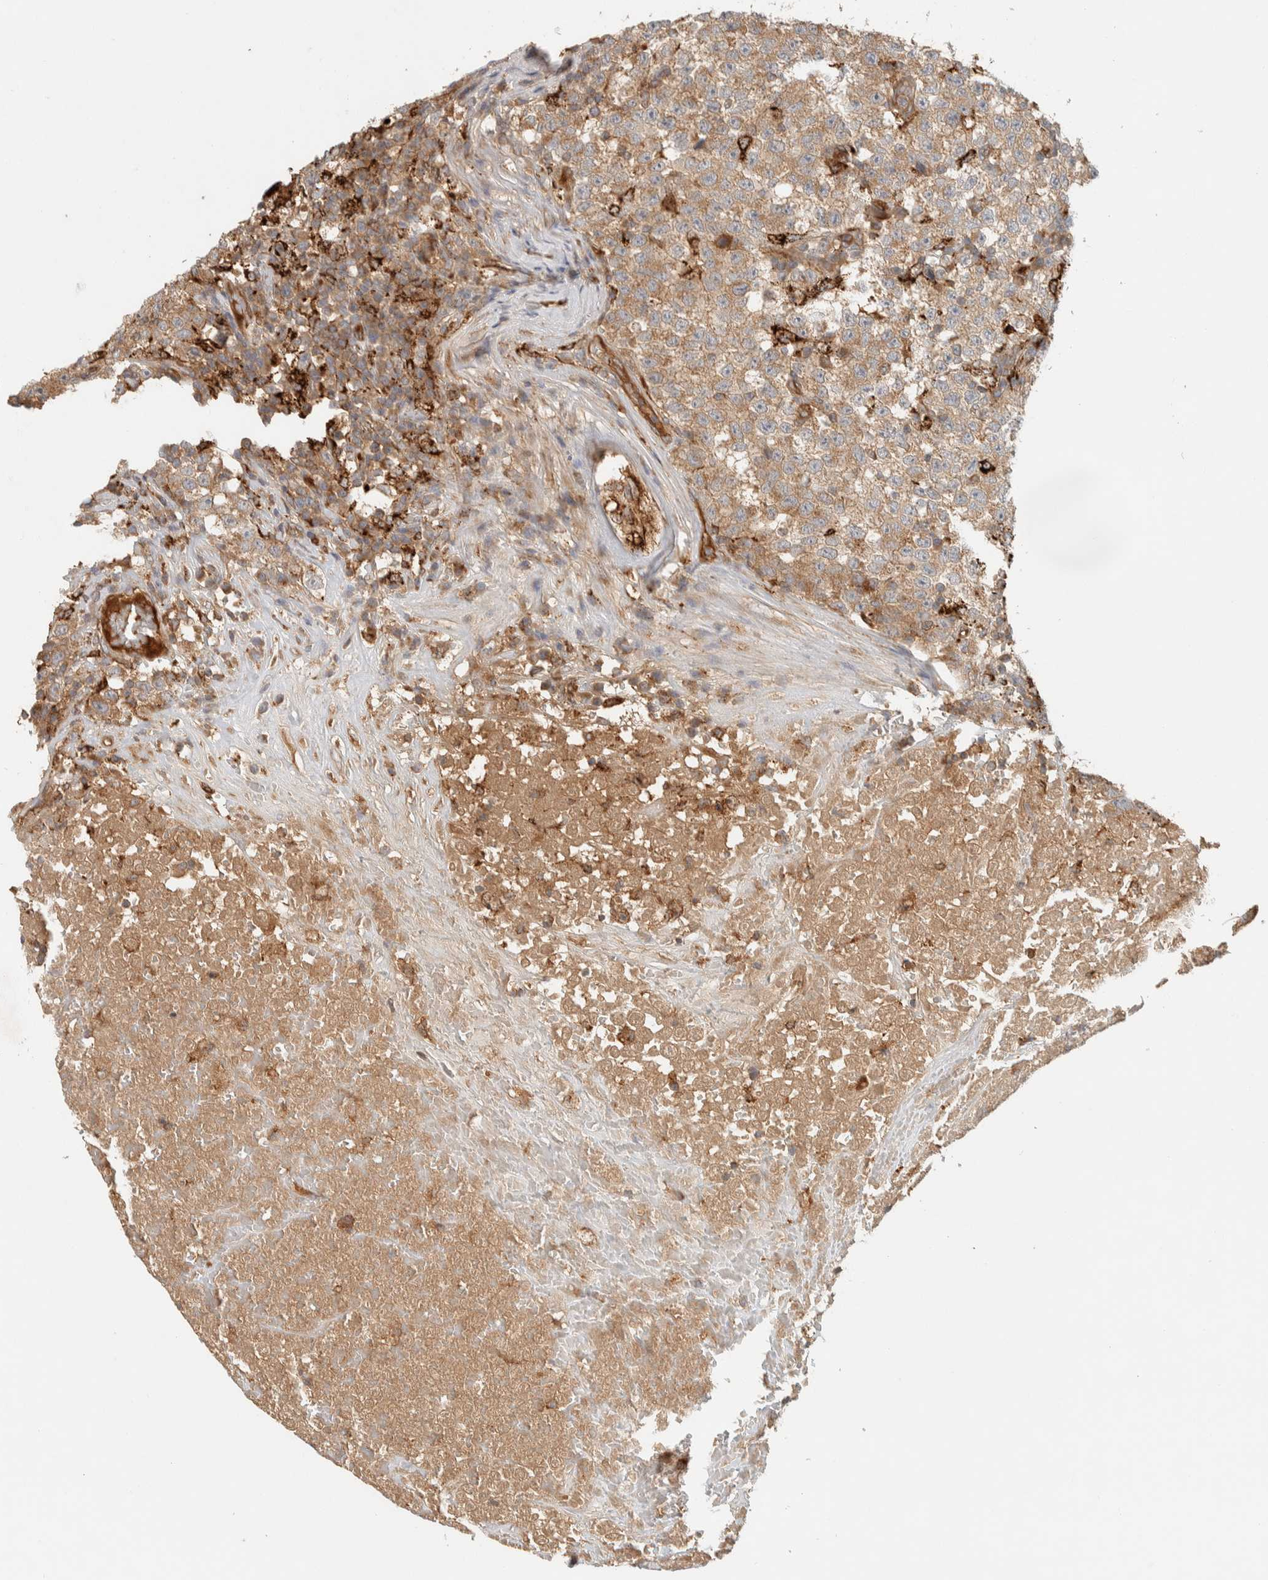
{"staining": {"intensity": "weak", "quantity": ">75%", "location": "cytoplasmic/membranous"}, "tissue": "testis cancer", "cell_type": "Tumor cells", "image_type": "cancer", "snomed": [{"axis": "morphology", "description": "Seminoma, NOS"}, {"axis": "topography", "description": "Testis"}], "caption": "The histopathology image reveals a brown stain indicating the presence of a protein in the cytoplasmic/membranous of tumor cells in testis cancer (seminoma).", "gene": "FAM167A", "patient": {"sex": "male", "age": 22}}